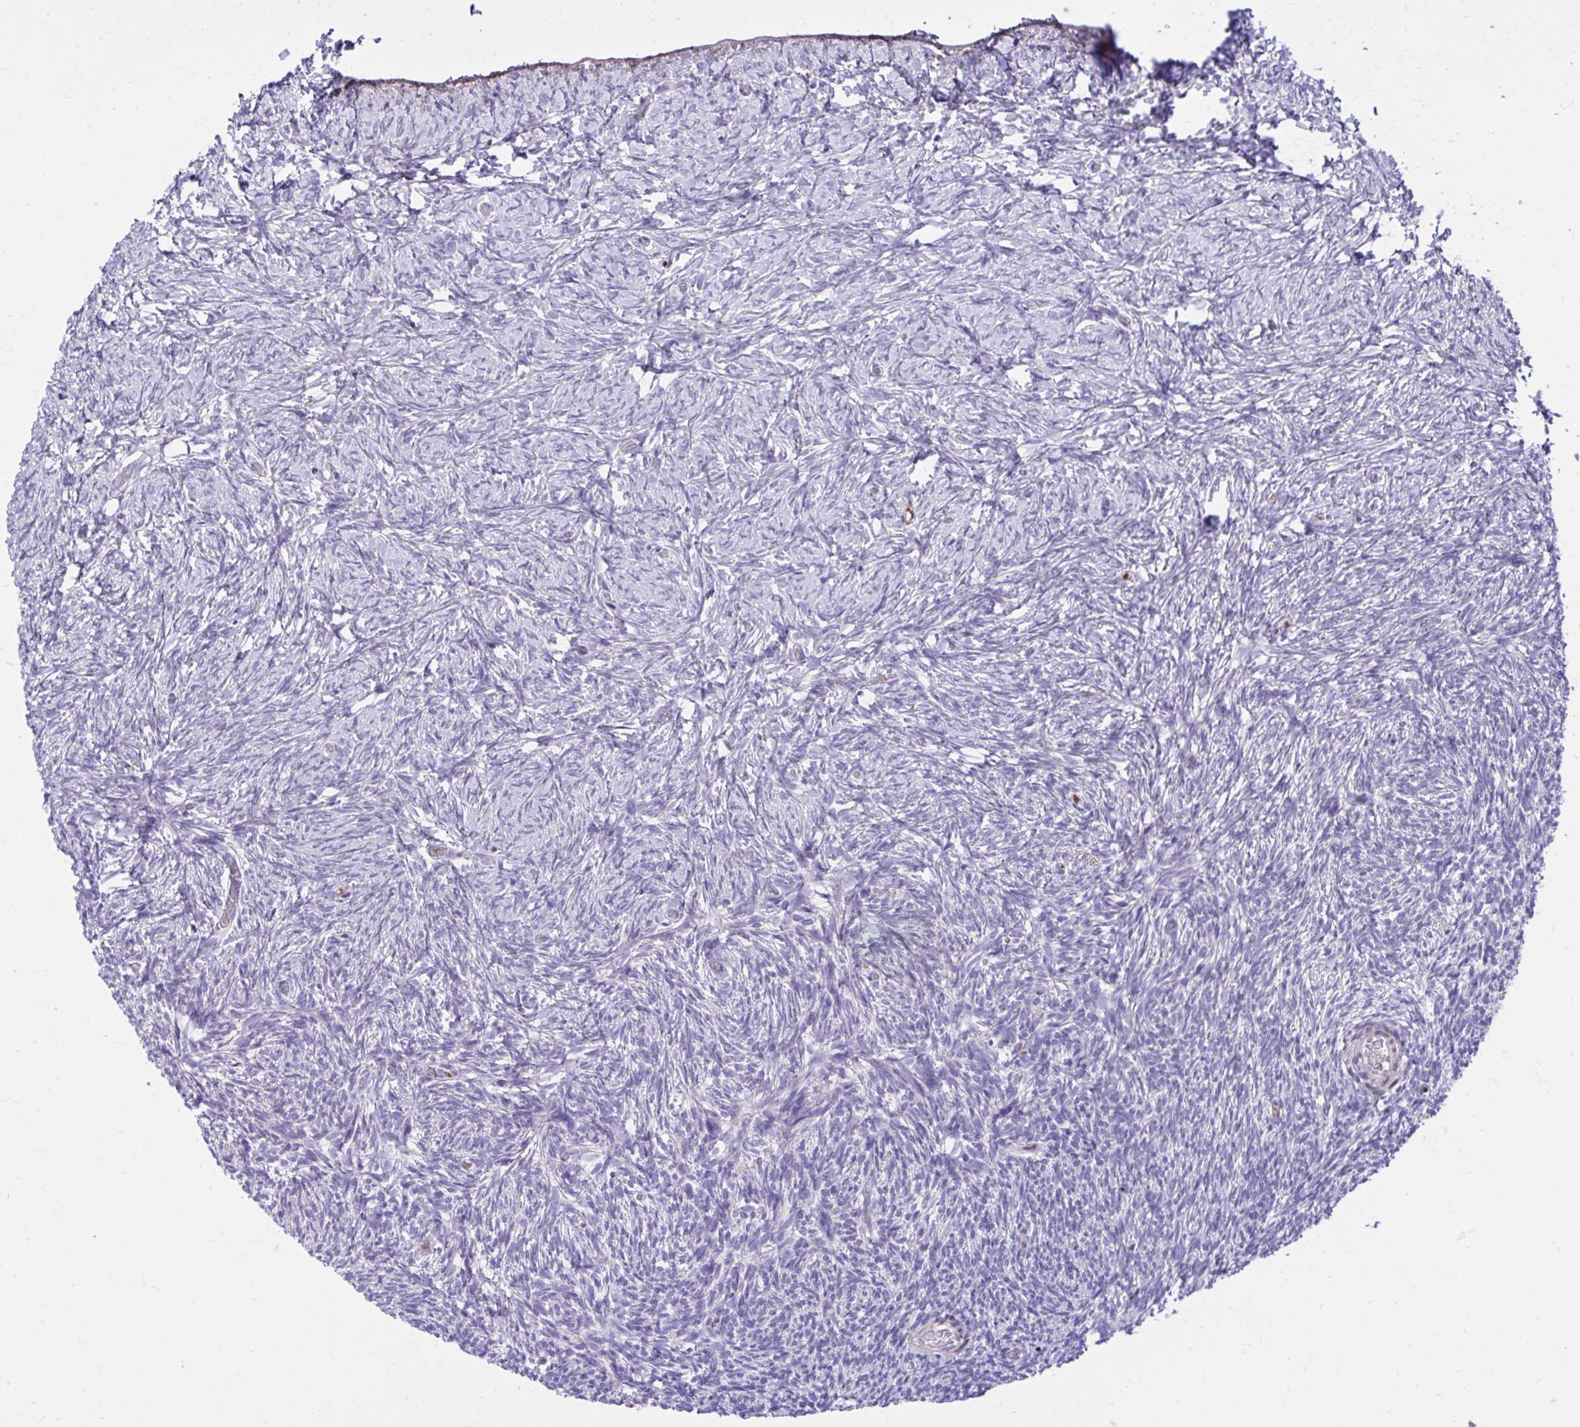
{"staining": {"intensity": "negative", "quantity": "none", "location": "none"}, "tissue": "ovary", "cell_type": "Ovarian stroma cells", "image_type": "normal", "snomed": [{"axis": "morphology", "description": "Normal tissue, NOS"}, {"axis": "topography", "description": "Ovary"}], "caption": "This micrograph is of unremarkable ovary stained with IHC to label a protein in brown with the nuclei are counter-stained blue. There is no positivity in ovarian stroma cells. (DAB immunohistochemistry (IHC), high magnification).", "gene": "HRG", "patient": {"sex": "female", "age": 39}}